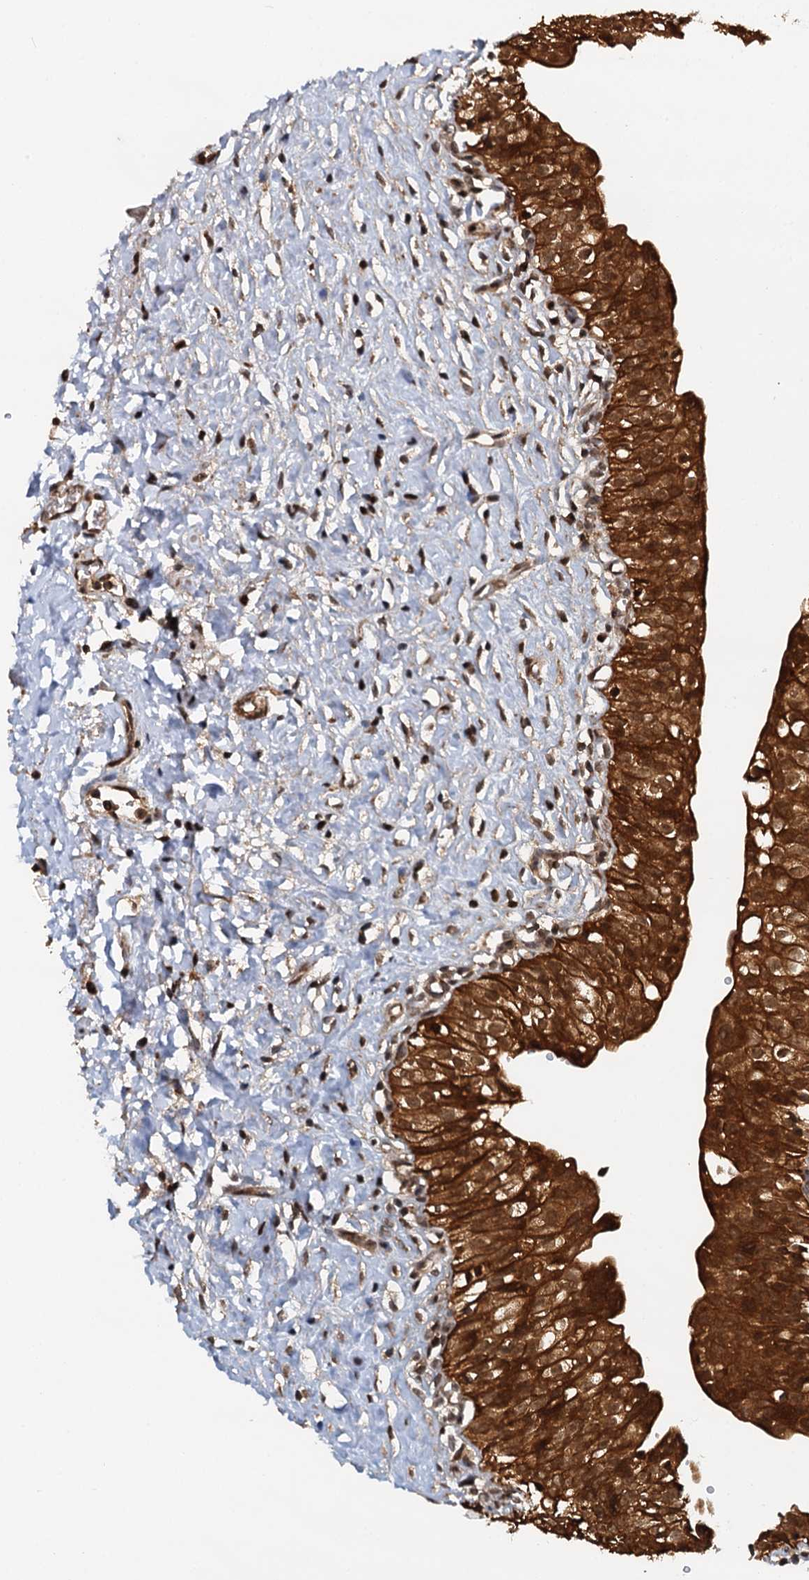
{"staining": {"intensity": "strong", "quantity": ">75%", "location": "cytoplasmic/membranous"}, "tissue": "urinary bladder", "cell_type": "Urothelial cells", "image_type": "normal", "snomed": [{"axis": "morphology", "description": "Normal tissue, NOS"}, {"axis": "topography", "description": "Urinary bladder"}], "caption": "Urinary bladder was stained to show a protein in brown. There is high levels of strong cytoplasmic/membranous expression in about >75% of urothelial cells. The staining is performed using DAB brown chromogen to label protein expression. The nuclei are counter-stained blue using hematoxylin.", "gene": "STUB1", "patient": {"sex": "male", "age": 51}}